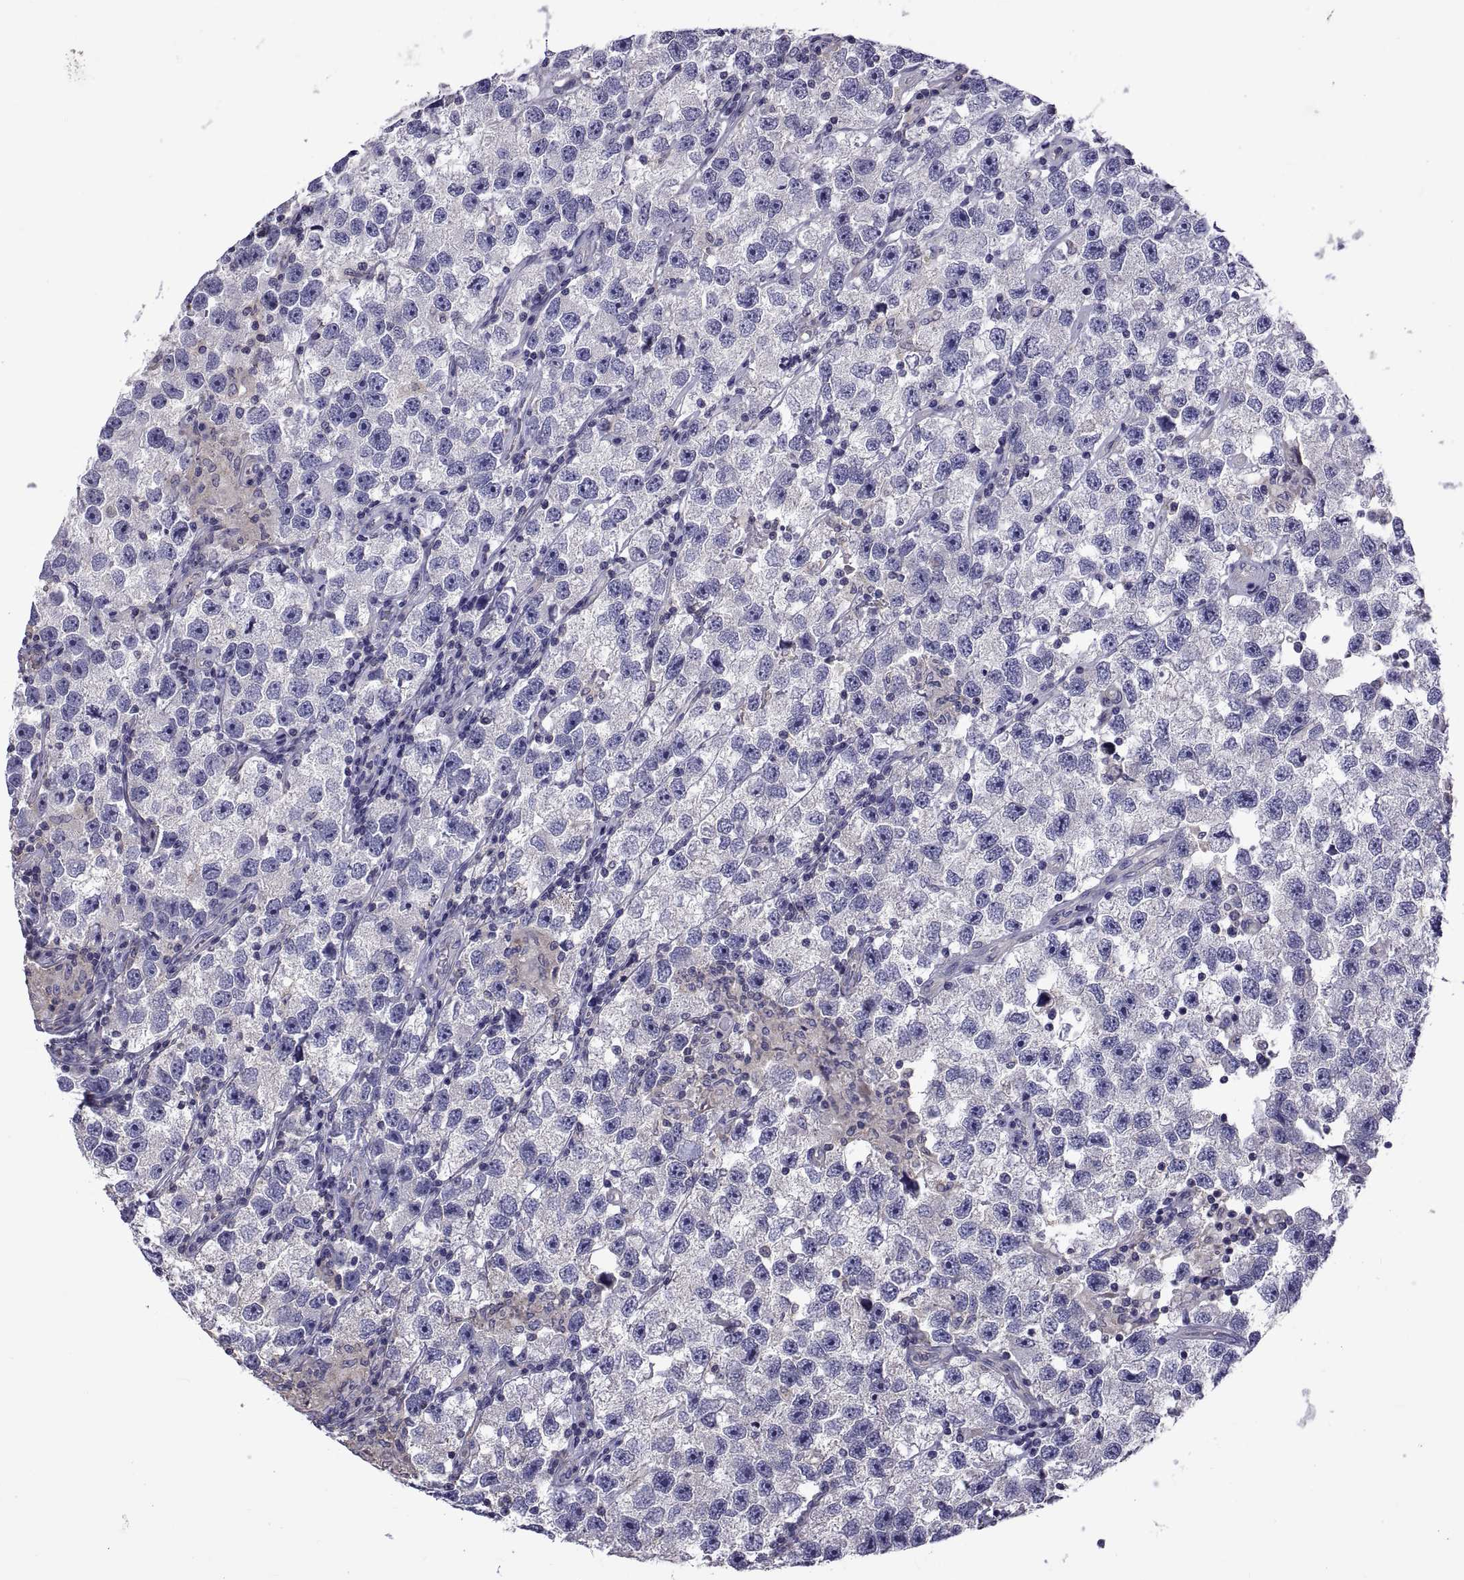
{"staining": {"intensity": "negative", "quantity": "none", "location": "none"}, "tissue": "testis cancer", "cell_type": "Tumor cells", "image_type": "cancer", "snomed": [{"axis": "morphology", "description": "Seminoma, NOS"}, {"axis": "topography", "description": "Testis"}], "caption": "High power microscopy micrograph of an immunohistochemistry histopathology image of testis cancer (seminoma), revealing no significant expression in tumor cells.", "gene": "TMC3", "patient": {"sex": "male", "age": 26}}